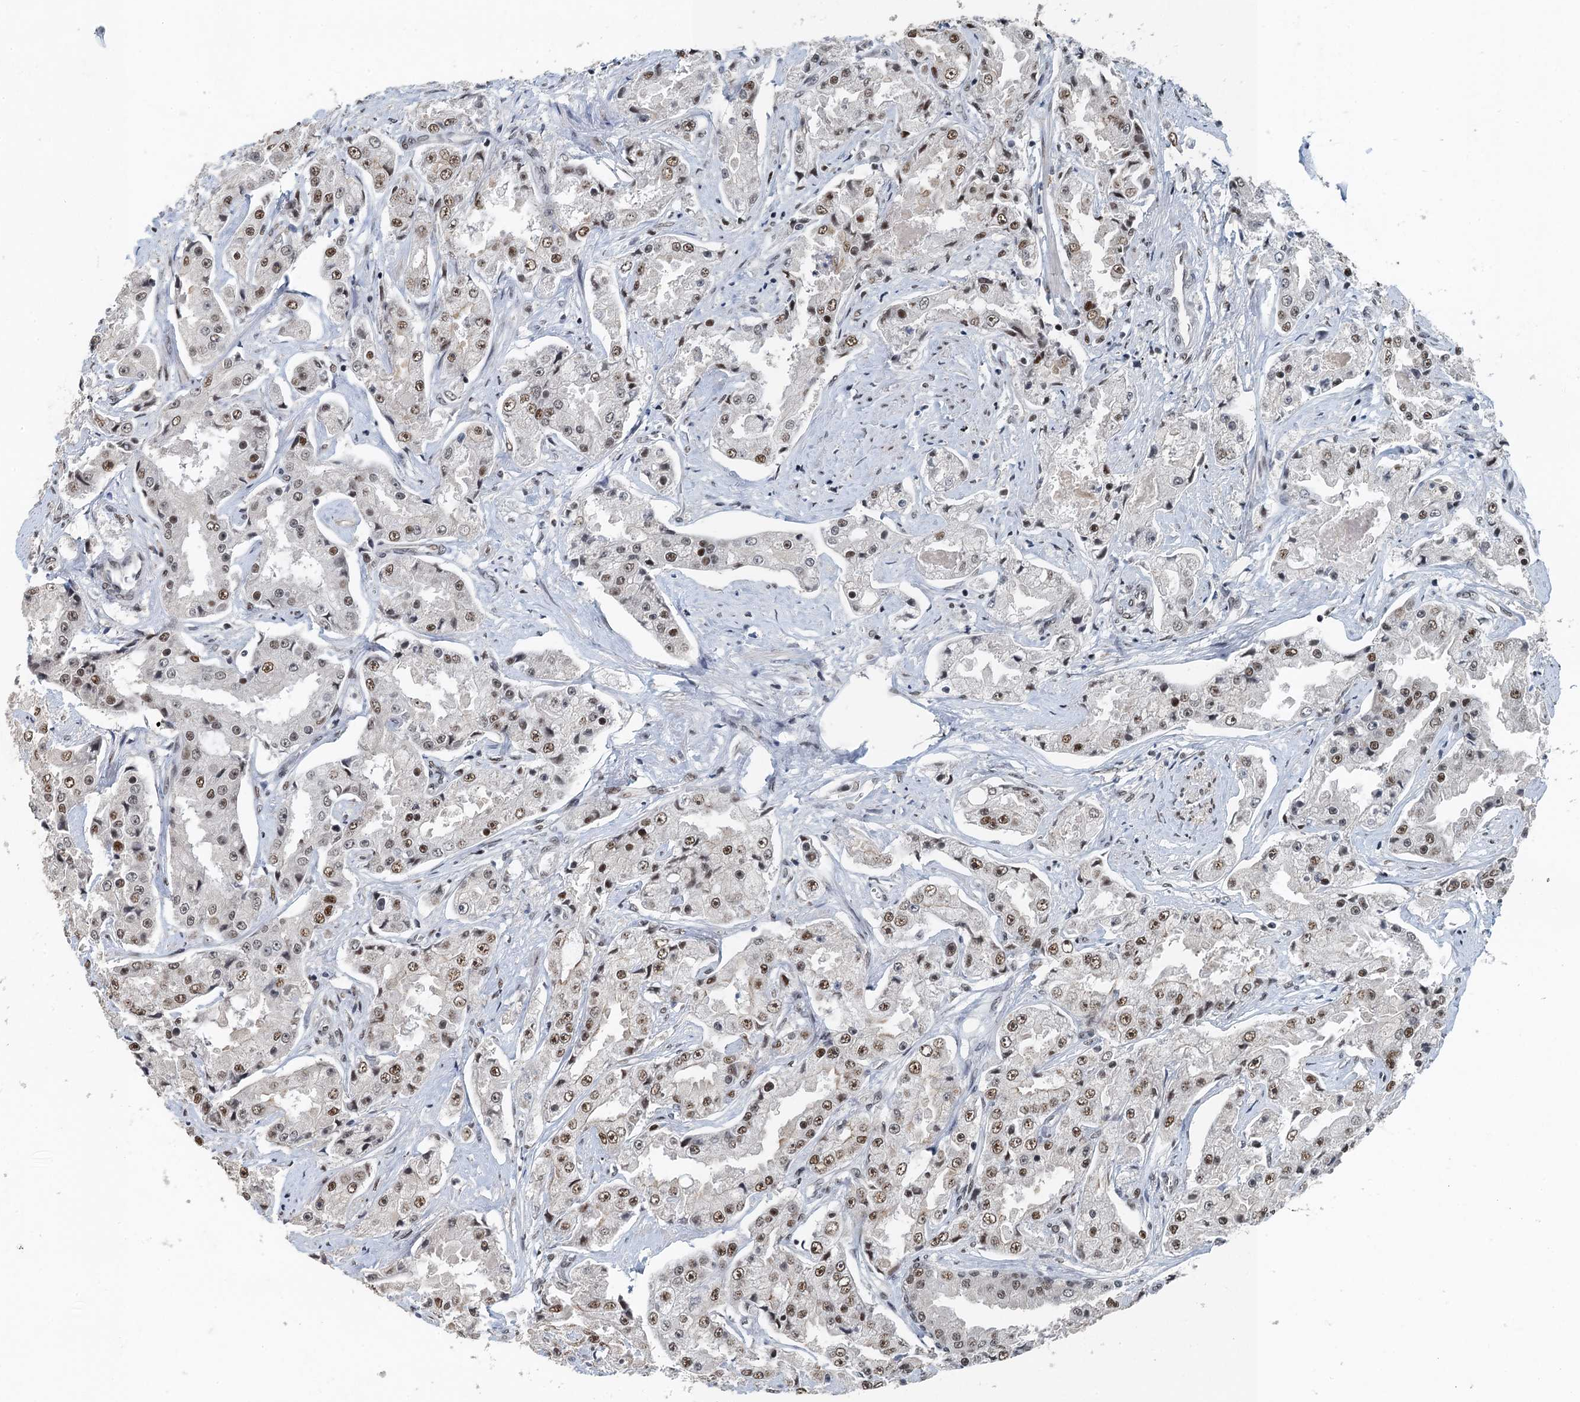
{"staining": {"intensity": "moderate", "quantity": ">75%", "location": "nuclear"}, "tissue": "prostate cancer", "cell_type": "Tumor cells", "image_type": "cancer", "snomed": [{"axis": "morphology", "description": "Adenocarcinoma, High grade"}, {"axis": "topography", "description": "Prostate"}], "caption": "Prostate cancer (high-grade adenocarcinoma) stained with a brown dye reveals moderate nuclear positive positivity in approximately >75% of tumor cells.", "gene": "MTA3", "patient": {"sex": "male", "age": 73}}